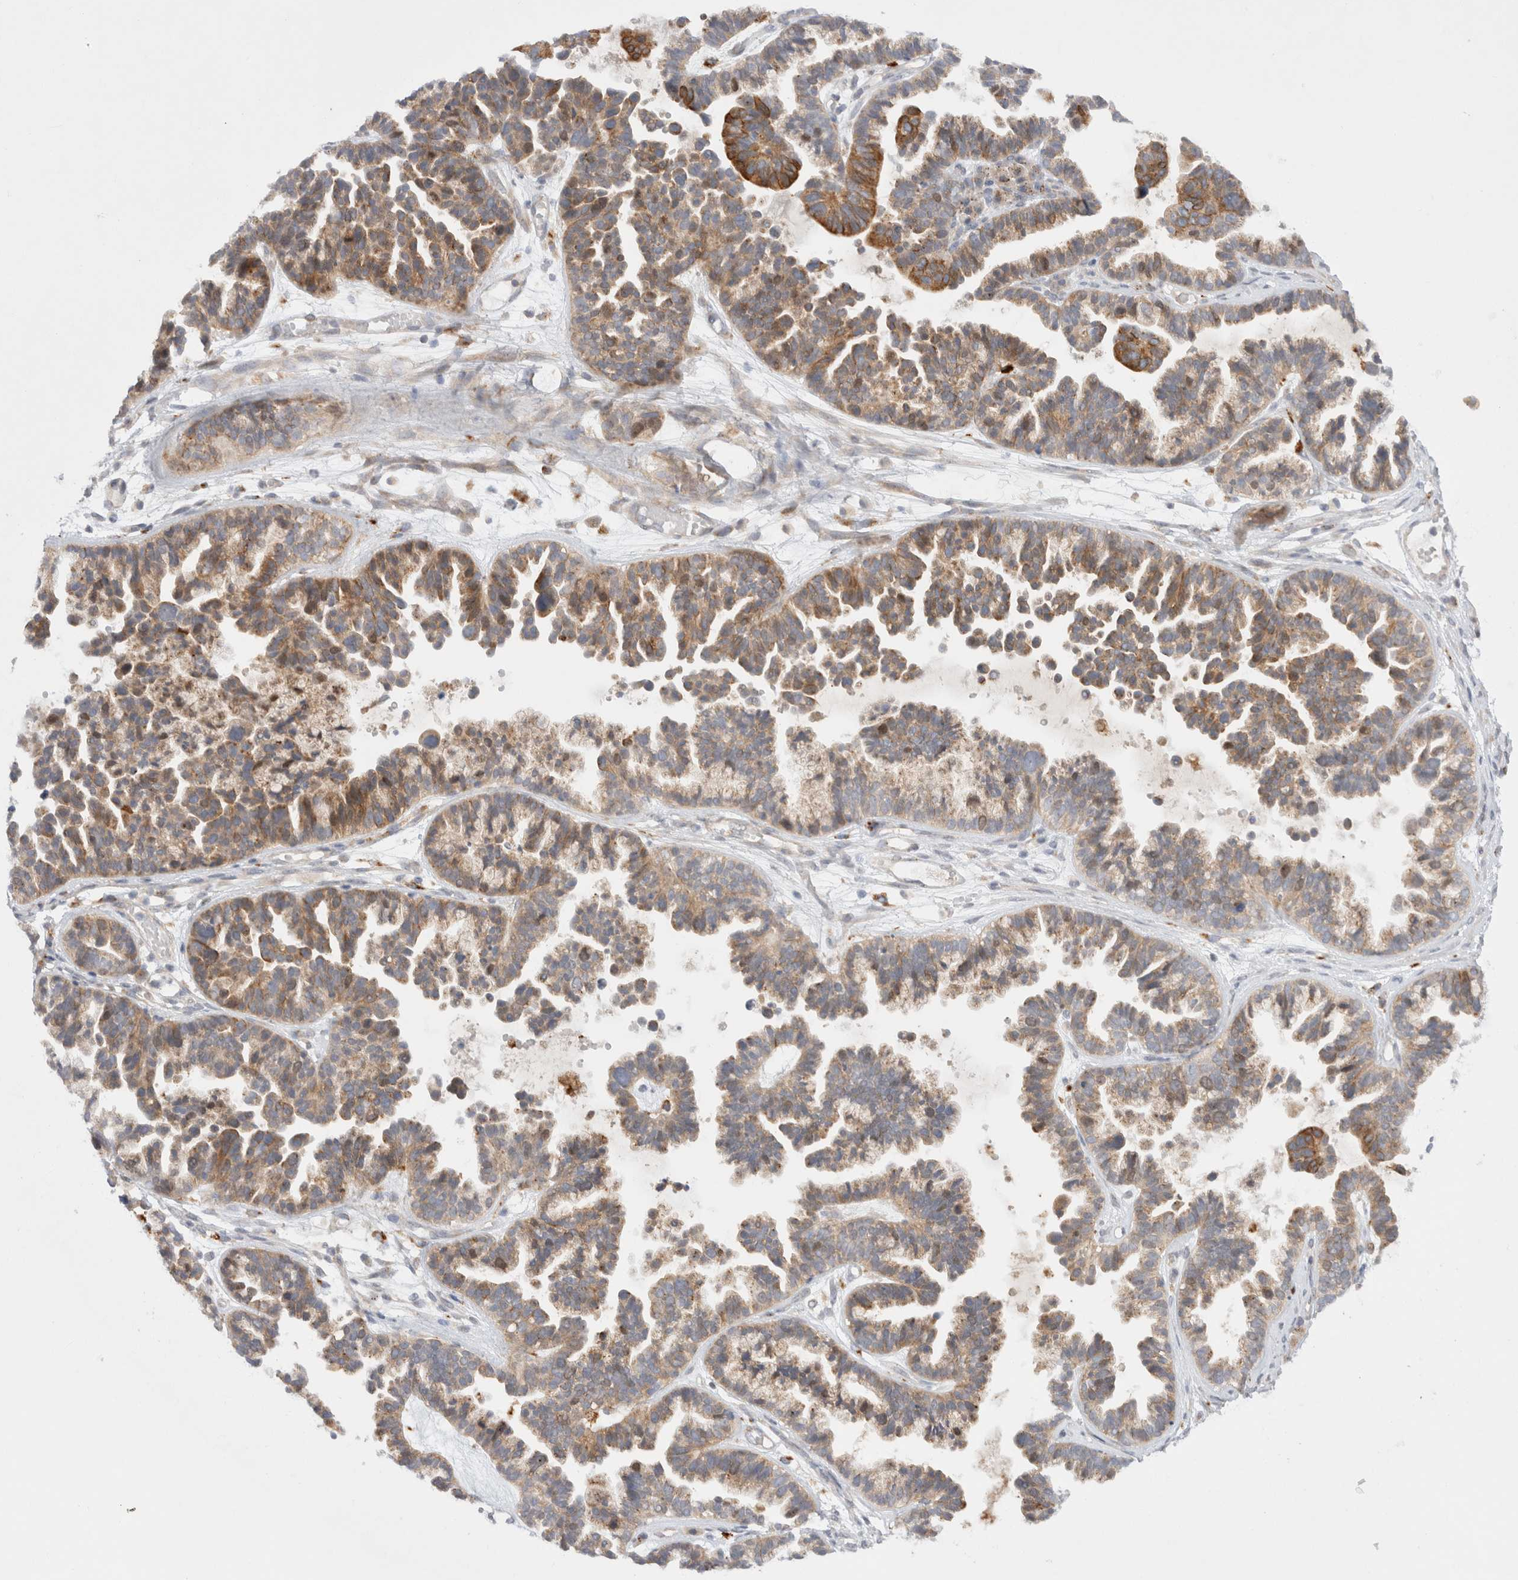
{"staining": {"intensity": "moderate", "quantity": ">75%", "location": "cytoplasmic/membranous"}, "tissue": "ovarian cancer", "cell_type": "Tumor cells", "image_type": "cancer", "snomed": [{"axis": "morphology", "description": "Cystadenocarcinoma, serous, NOS"}, {"axis": "topography", "description": "Ovary"}], "caption": "Protein expression analysis of human serous cystadenocarcinoma (ovarian) reveals moderate cytoplasmic/membranous positivity in about >75% of tumor cells.", "gene": "NPC1", "patient": {"sex": "female", "age": 56}}